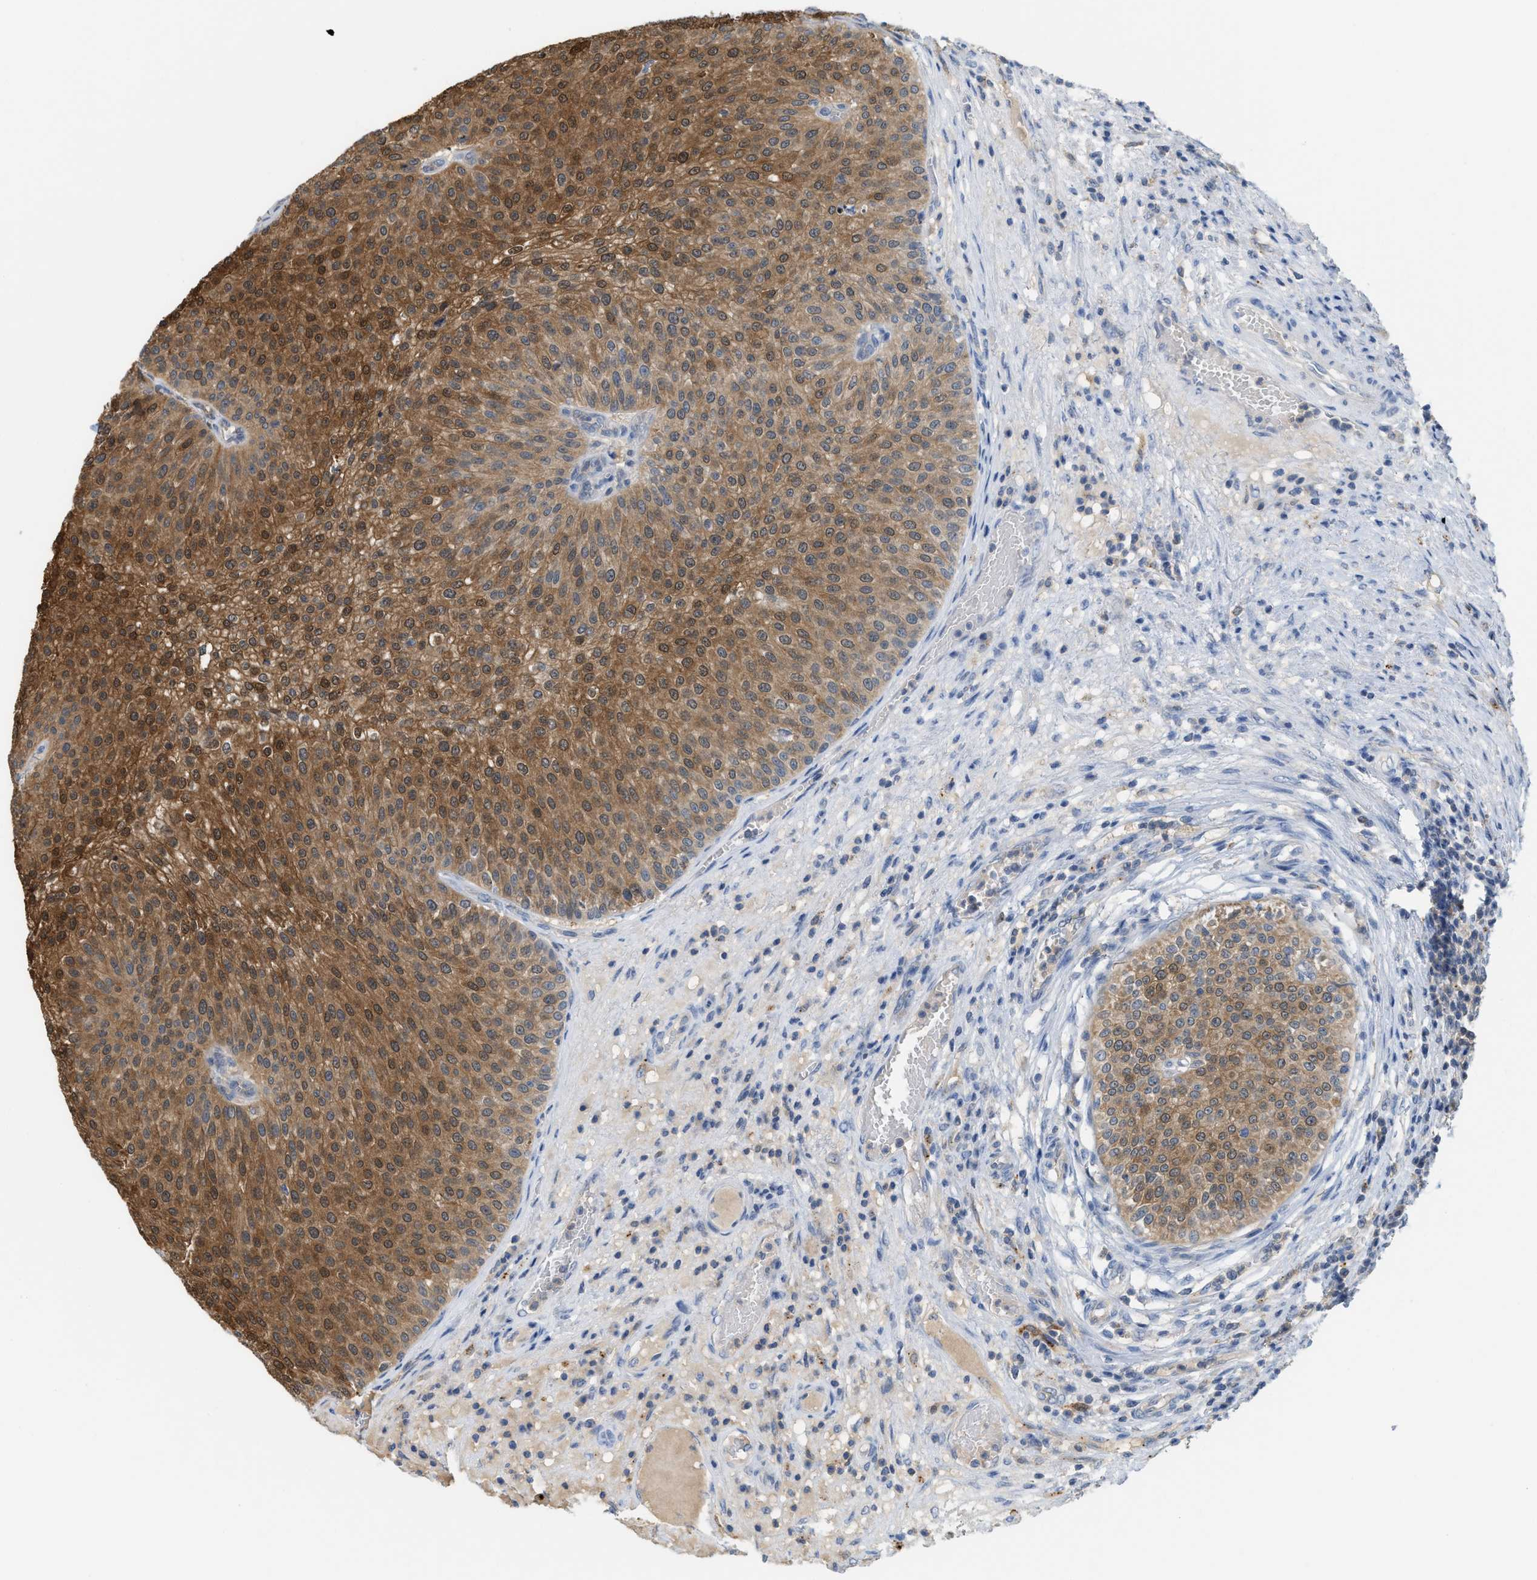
{"staining": {"intensity": "moderate", "quantity": ">75%", "location": "cytoplasmic/membranous"}, "tissue": "urothelial cancer", "cell_type": "Tumor cells", "image_type": "cancer", "snomed": [{"axis": "morphology", "description": "Urothelial carcinoma, Low grade"}, {"axis": "topography", "description": "Smooth muscle"}, {"axis": "topography", "description": "Urinary bladder"}], "caption": "A medium amount of moderate cytoplasmic/membranous positivity is identified in about >75% of tumor cells in urothelial carcinoma (low-grade) tissue.", "gene": "CSTB", "patient": {"sex": "male", "age": 60}}